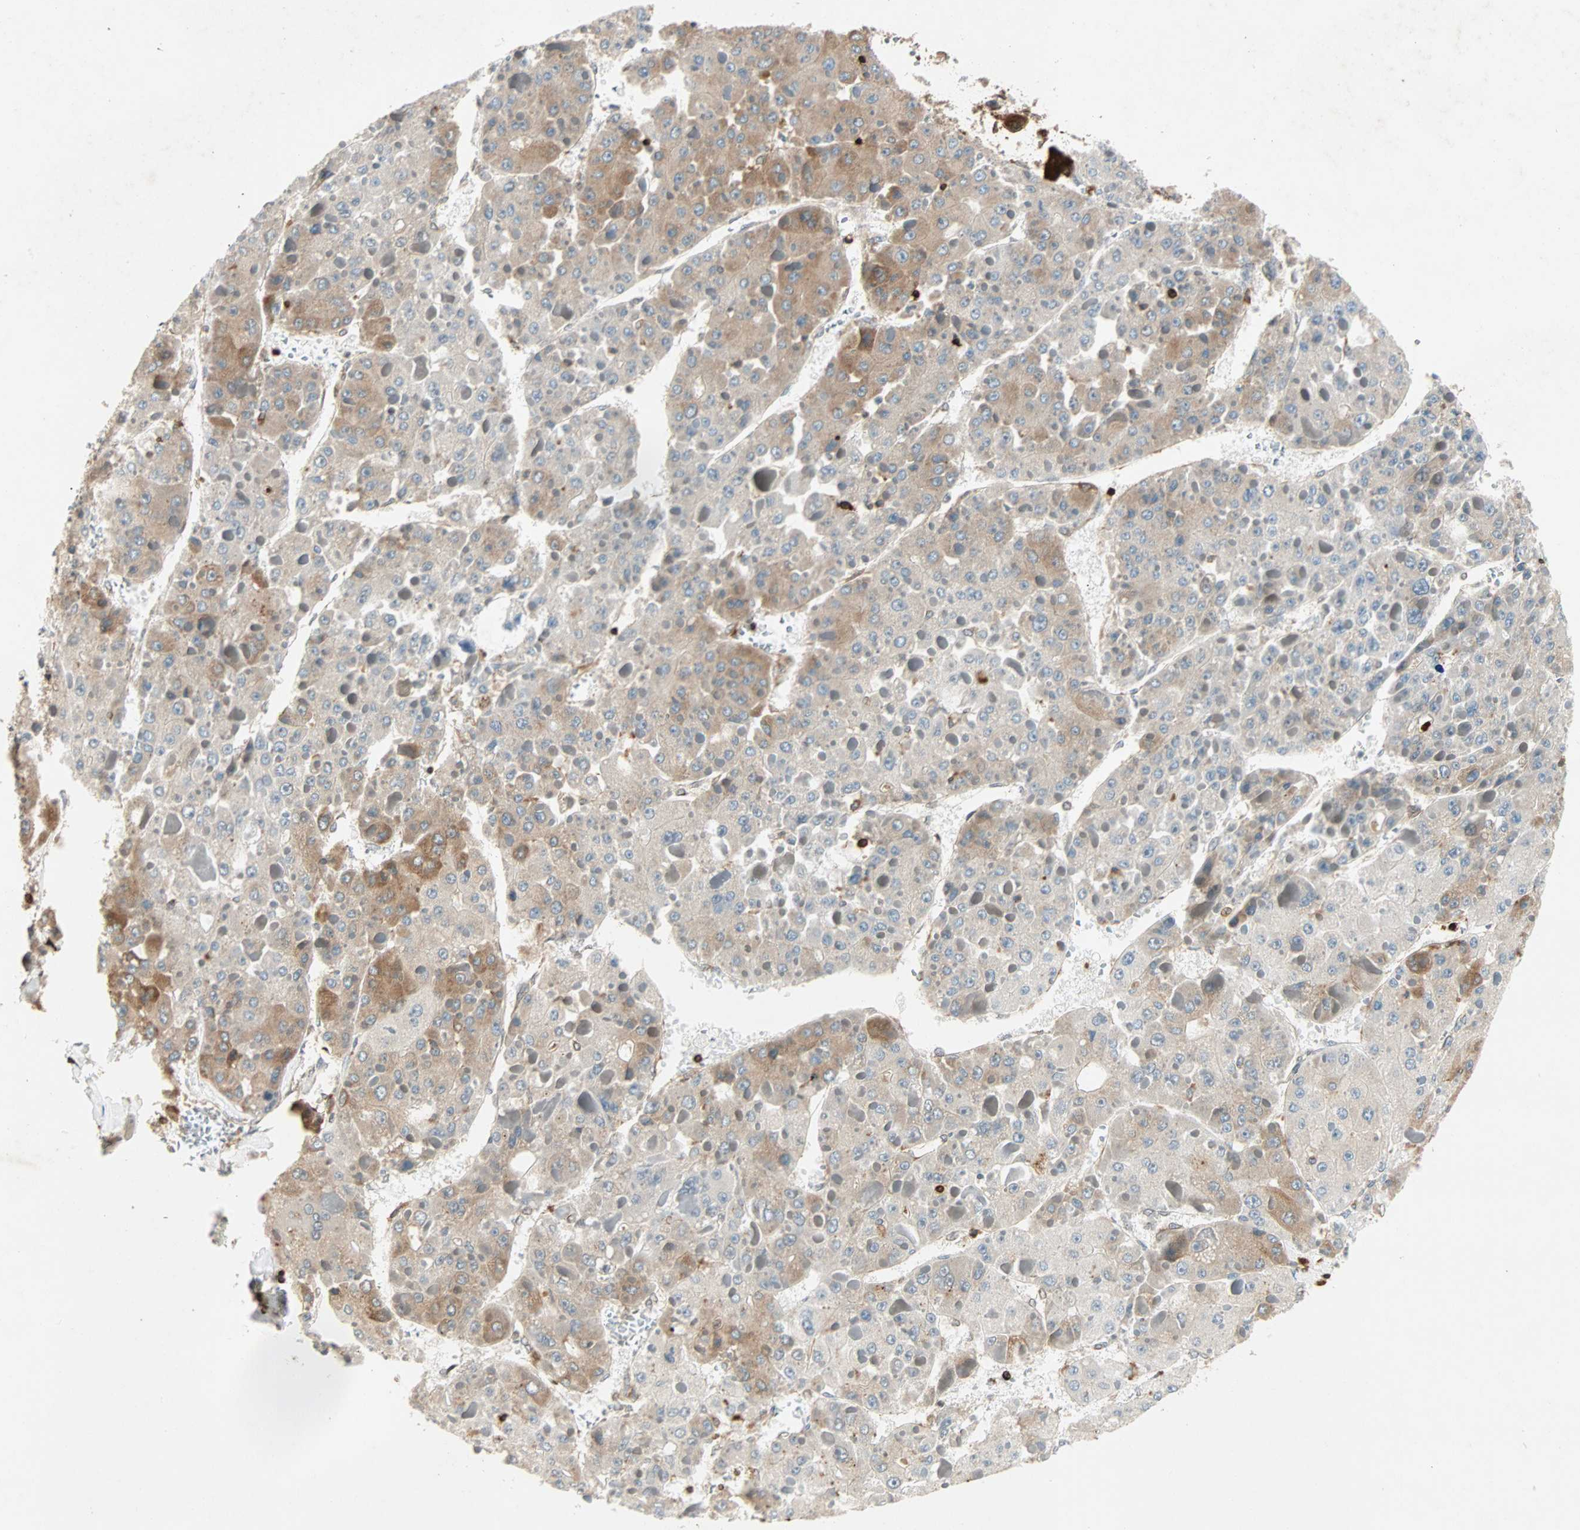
{"staining": {"intensity": "moderate", "quantity": "25%-75%", "location": "cytoplasmic/membranous"}, "tissue": "liver cancer", "cell_type": "Tumor cells", "image_type": "cancer", "snomed": [{"axis": "morphology", "description": "Carcinoma, Hepatocellular, NOS"}, {"axis": "topography", "description": "Liver"}], "caption": "Immunohistochemistry (IHC) image of human hepatocellular carcinoma (liver) stained for a protein (brown), which demonstrates medium levels of moderate cytoplasmic/membranous staining in approximately 25%-75% of tumor cells.", "gene": "TAPBP", "patient": {"sex": "female", "age": 73}}